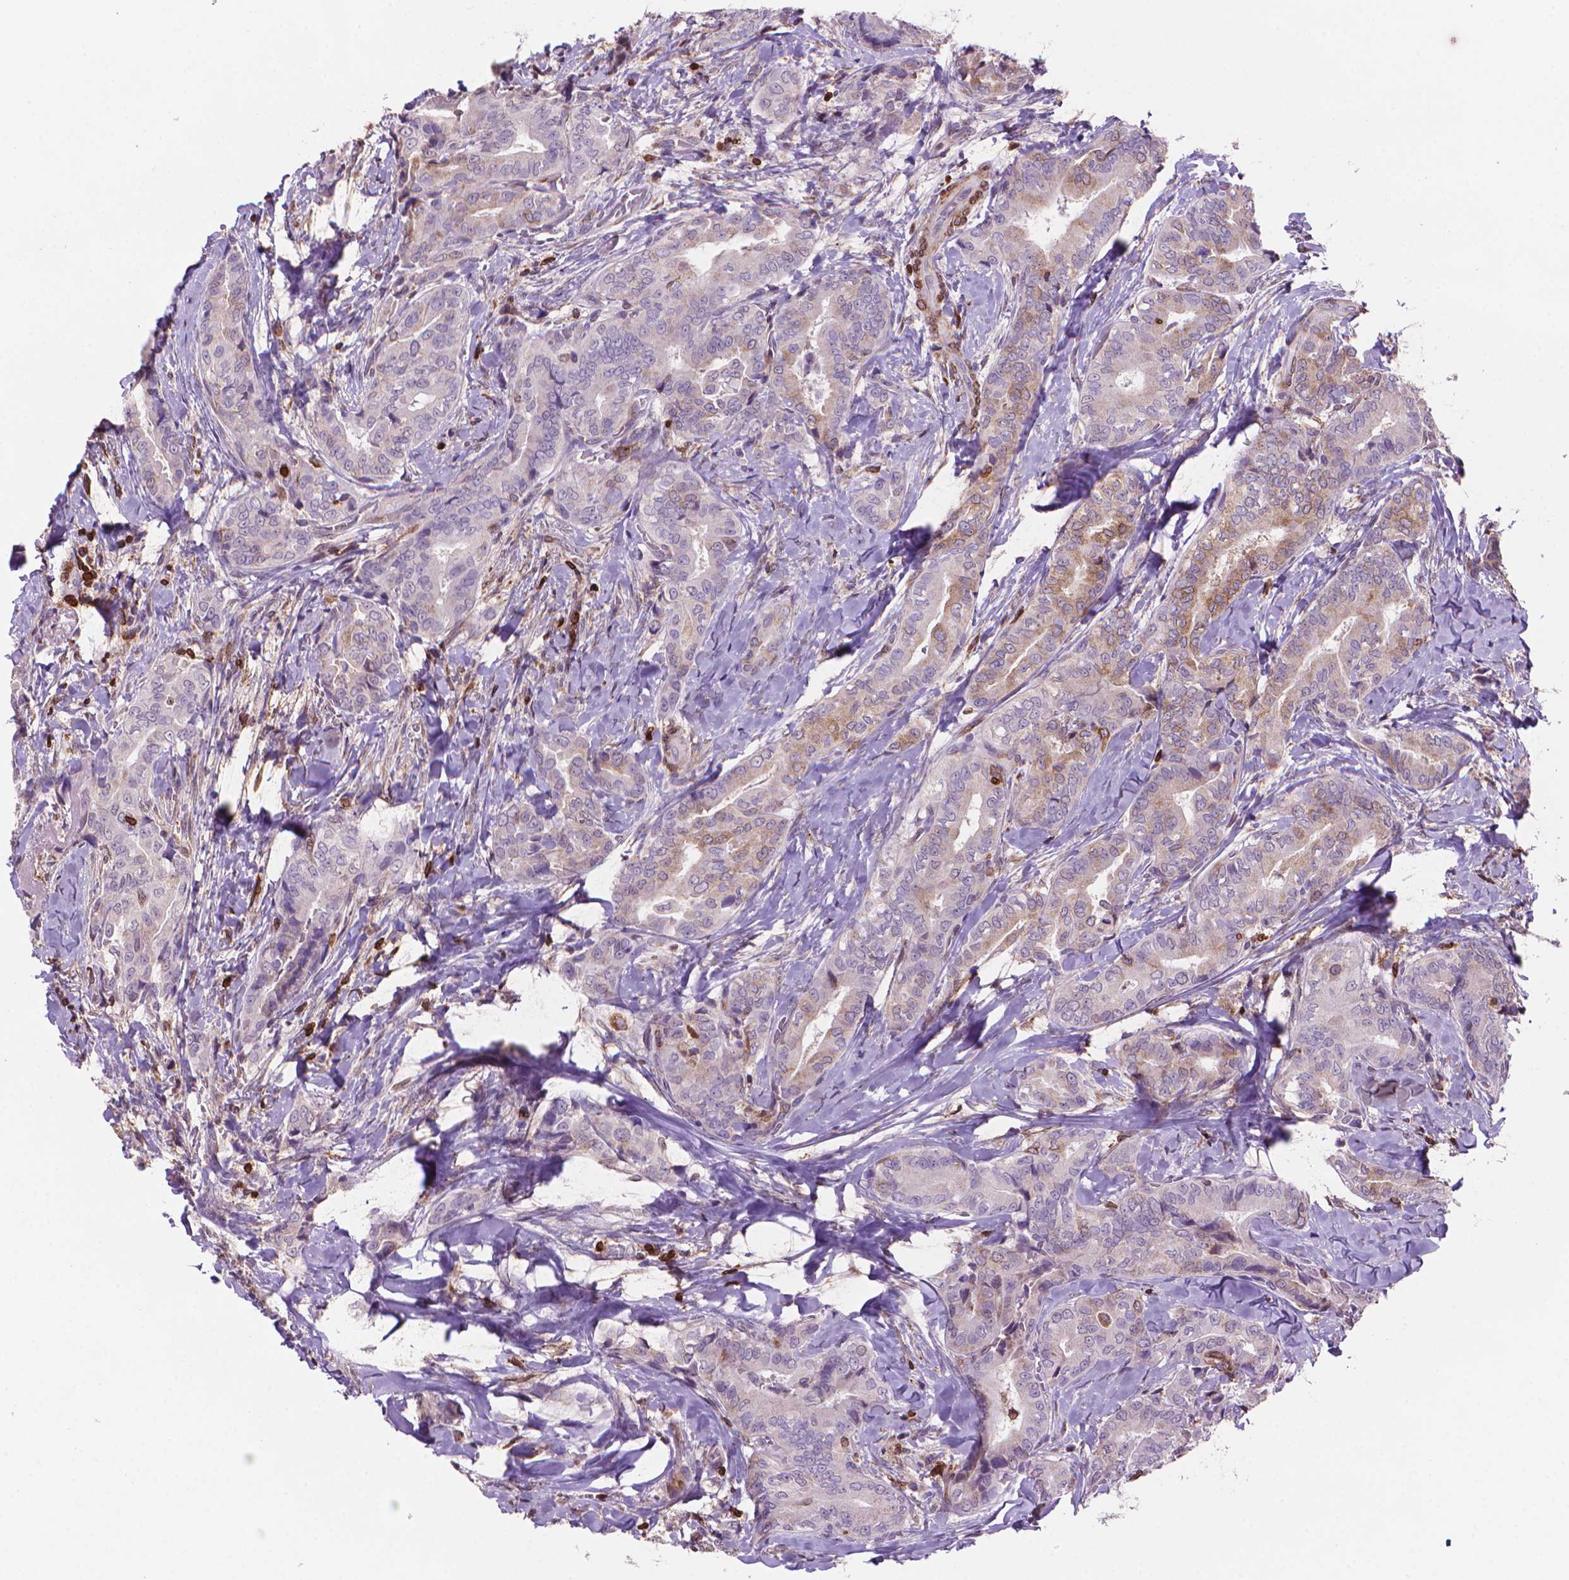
{"staining": {"intensity": "weak", "quantity": "<25%", "location": "cytoplasmic/membranous"}, "tissue": "thyroid cancer", "cell_type": "Tumor cells", "image_type": "cancer", "snomed": [{"axis": "morphology", "description": "Papillary adenocarcinoma, NOS"}, {"axis": "topography", "description": "Thyroid gland"}], "caption": "Thyroid cancer (papillary adenocarcinoma) stained for a protein using immunohistochemistry reveals no positivity tumor cells.", "gene": "BCL2", "patient": {"sex": "male", "age": 61}}